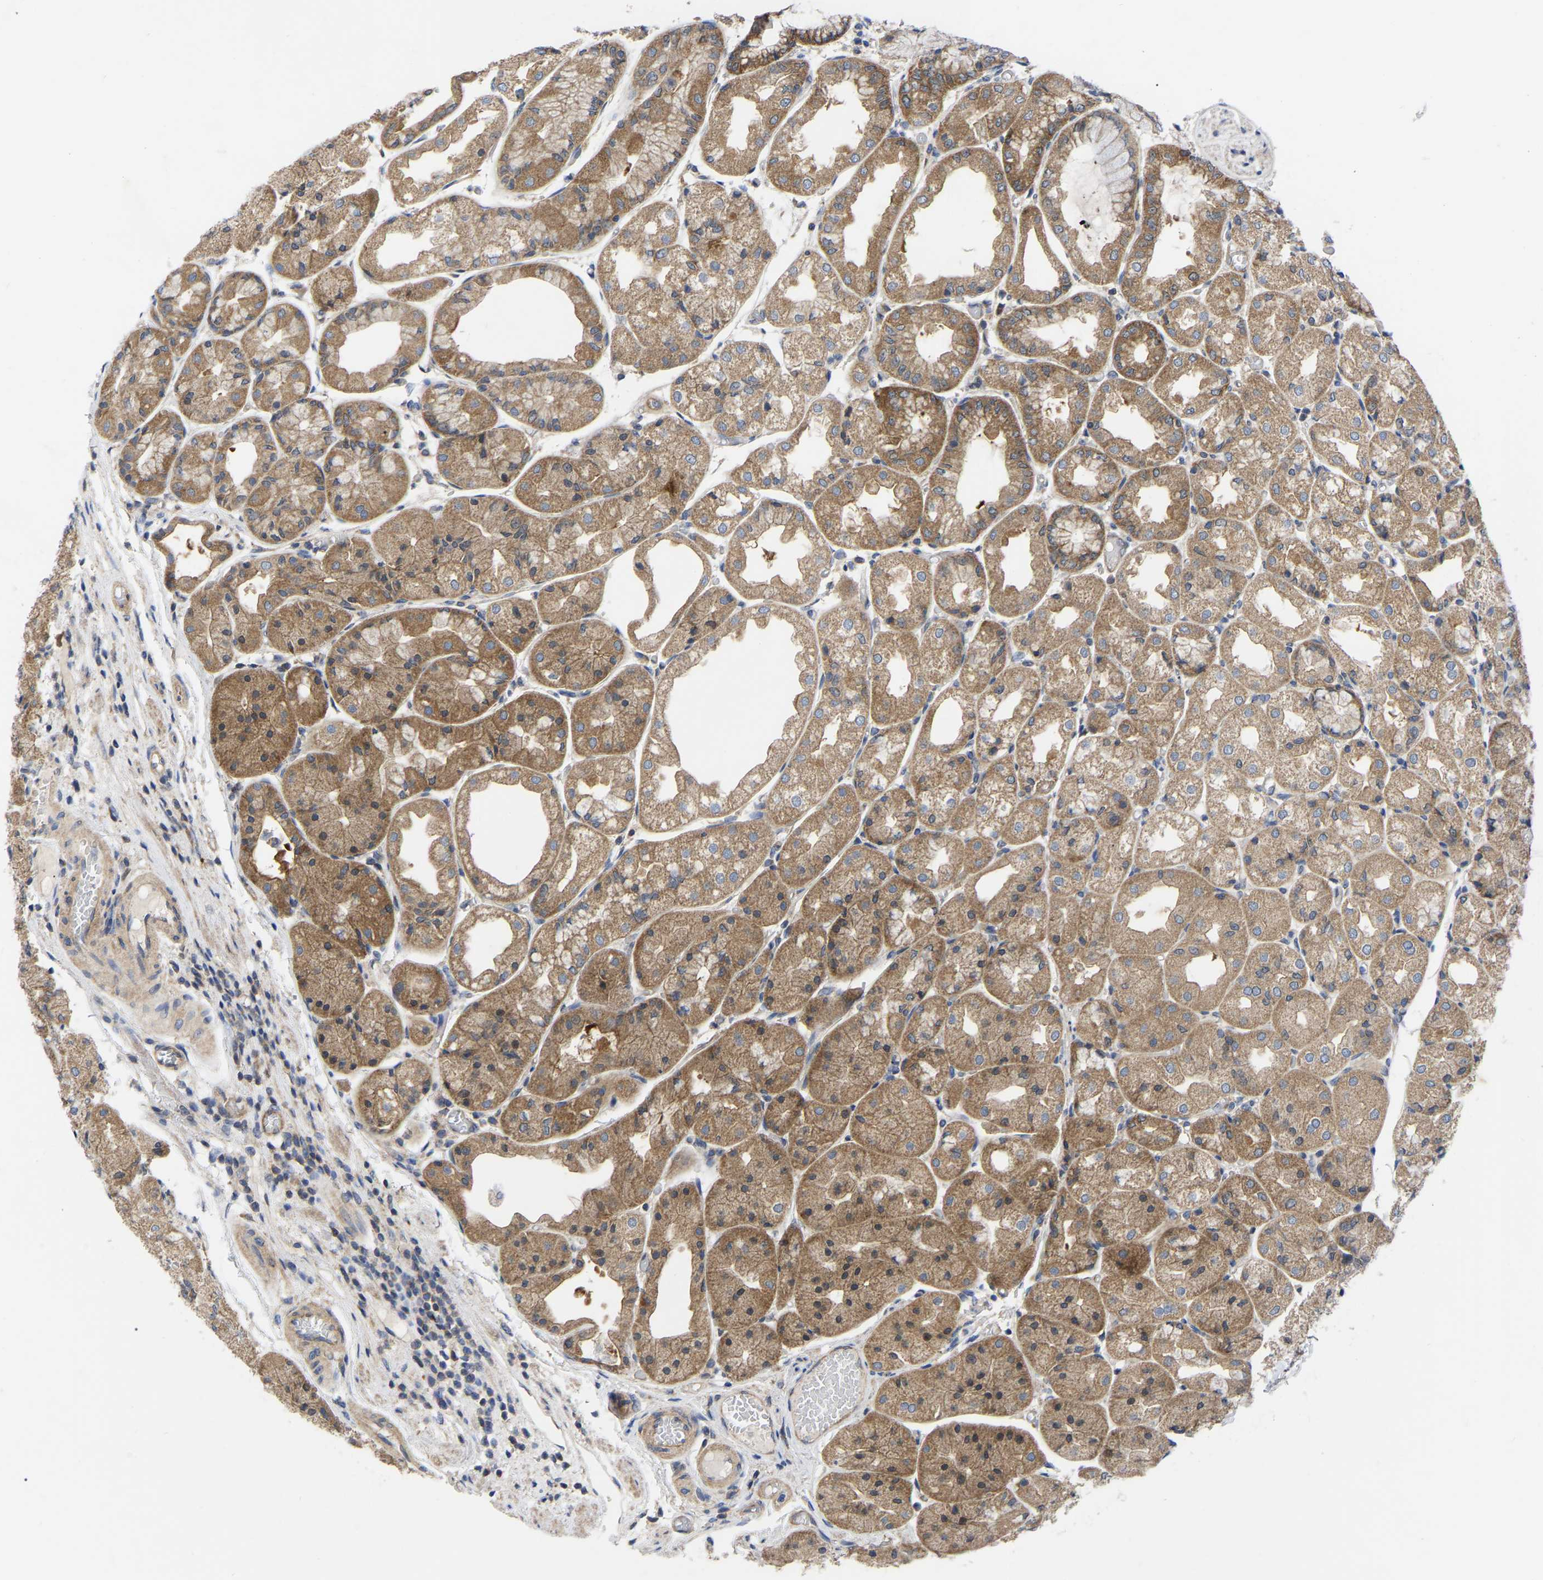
{"staining": {"intensity": "moderate", "quantity": ">75%", "location": "cytoplasmic/membranous"}, "tissue": "stomach", "cell_type": "Glandular cells", "image_type": "normal", "snomed": [{"axis": "morphology", "description": "Normal tissue, NOS"}, {"axis": "topography", "description": "Stomach, upper"}], "caption": "Immunohistochemistry (IHC) (DAB (3,3'-diaminobenzidine)) staining of benign stomach shows moderate cytoplasmic/membranous protein positivity in about >75% of glandular cells.", "gene": "TCP1", "patient": {"sex": "male", "age": 72}}